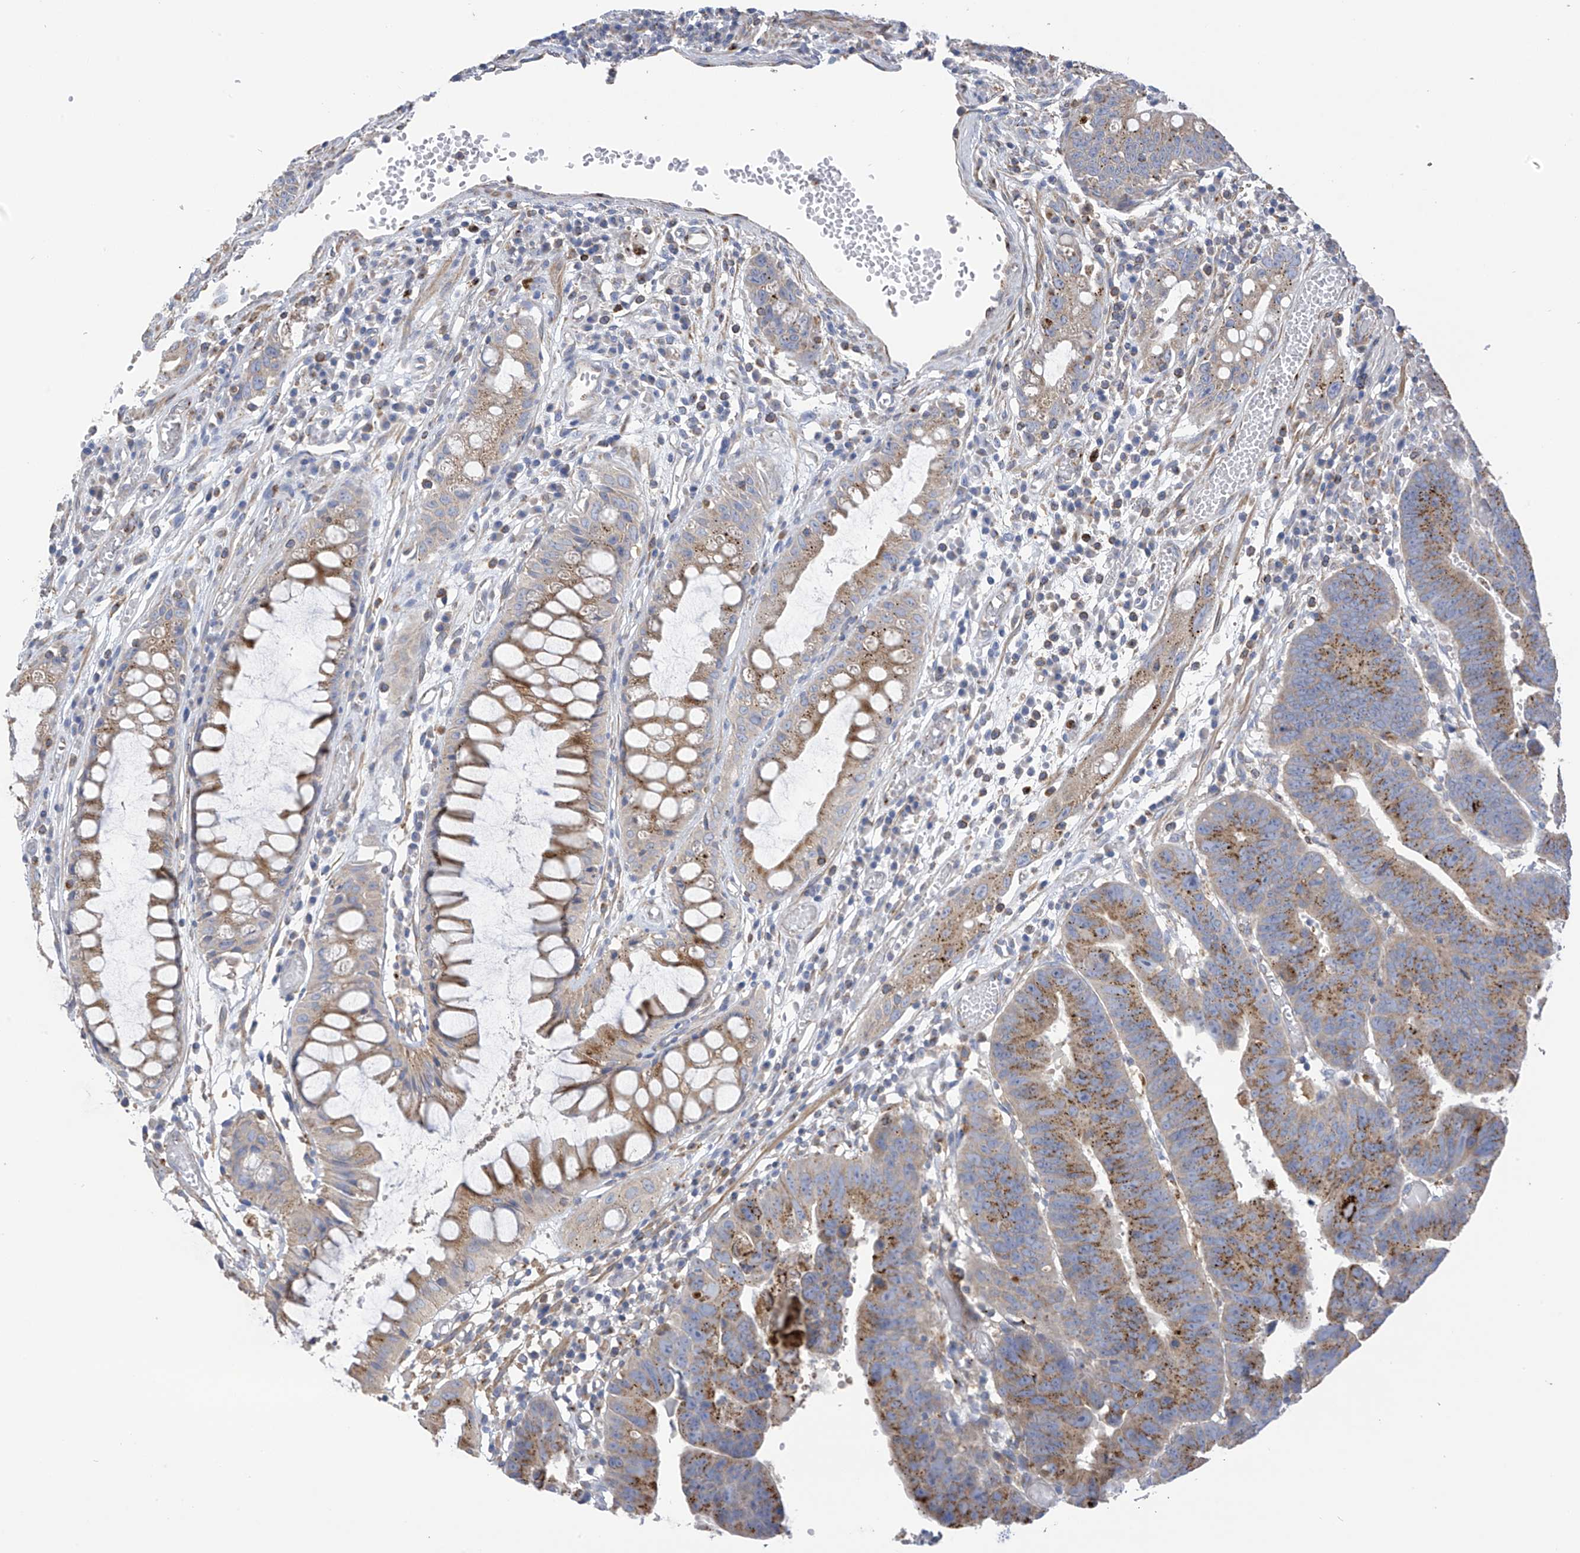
{"staining": {"intensity": "moderate", "quantity": ">75%", "location": "cytoplasmic/membranous"}, "tissue": "colorectal cancer", "cell_type": "Tumor cells", "image_type": "cancer", "snomed": [{"axis": "morphology", "description": "Adenocarcinoma, NOS"}, {"axis": "topography", "description": "Rectum"}], "caption": "Moderate cytoplasmic/membranous positivity for a protein is appreciated in about >75% of tumor cells of colorectal adenocarcinoma using immunohistochemistry.", "gene": "ITM2B", "patient": {"sex": "female", "age": 65}}